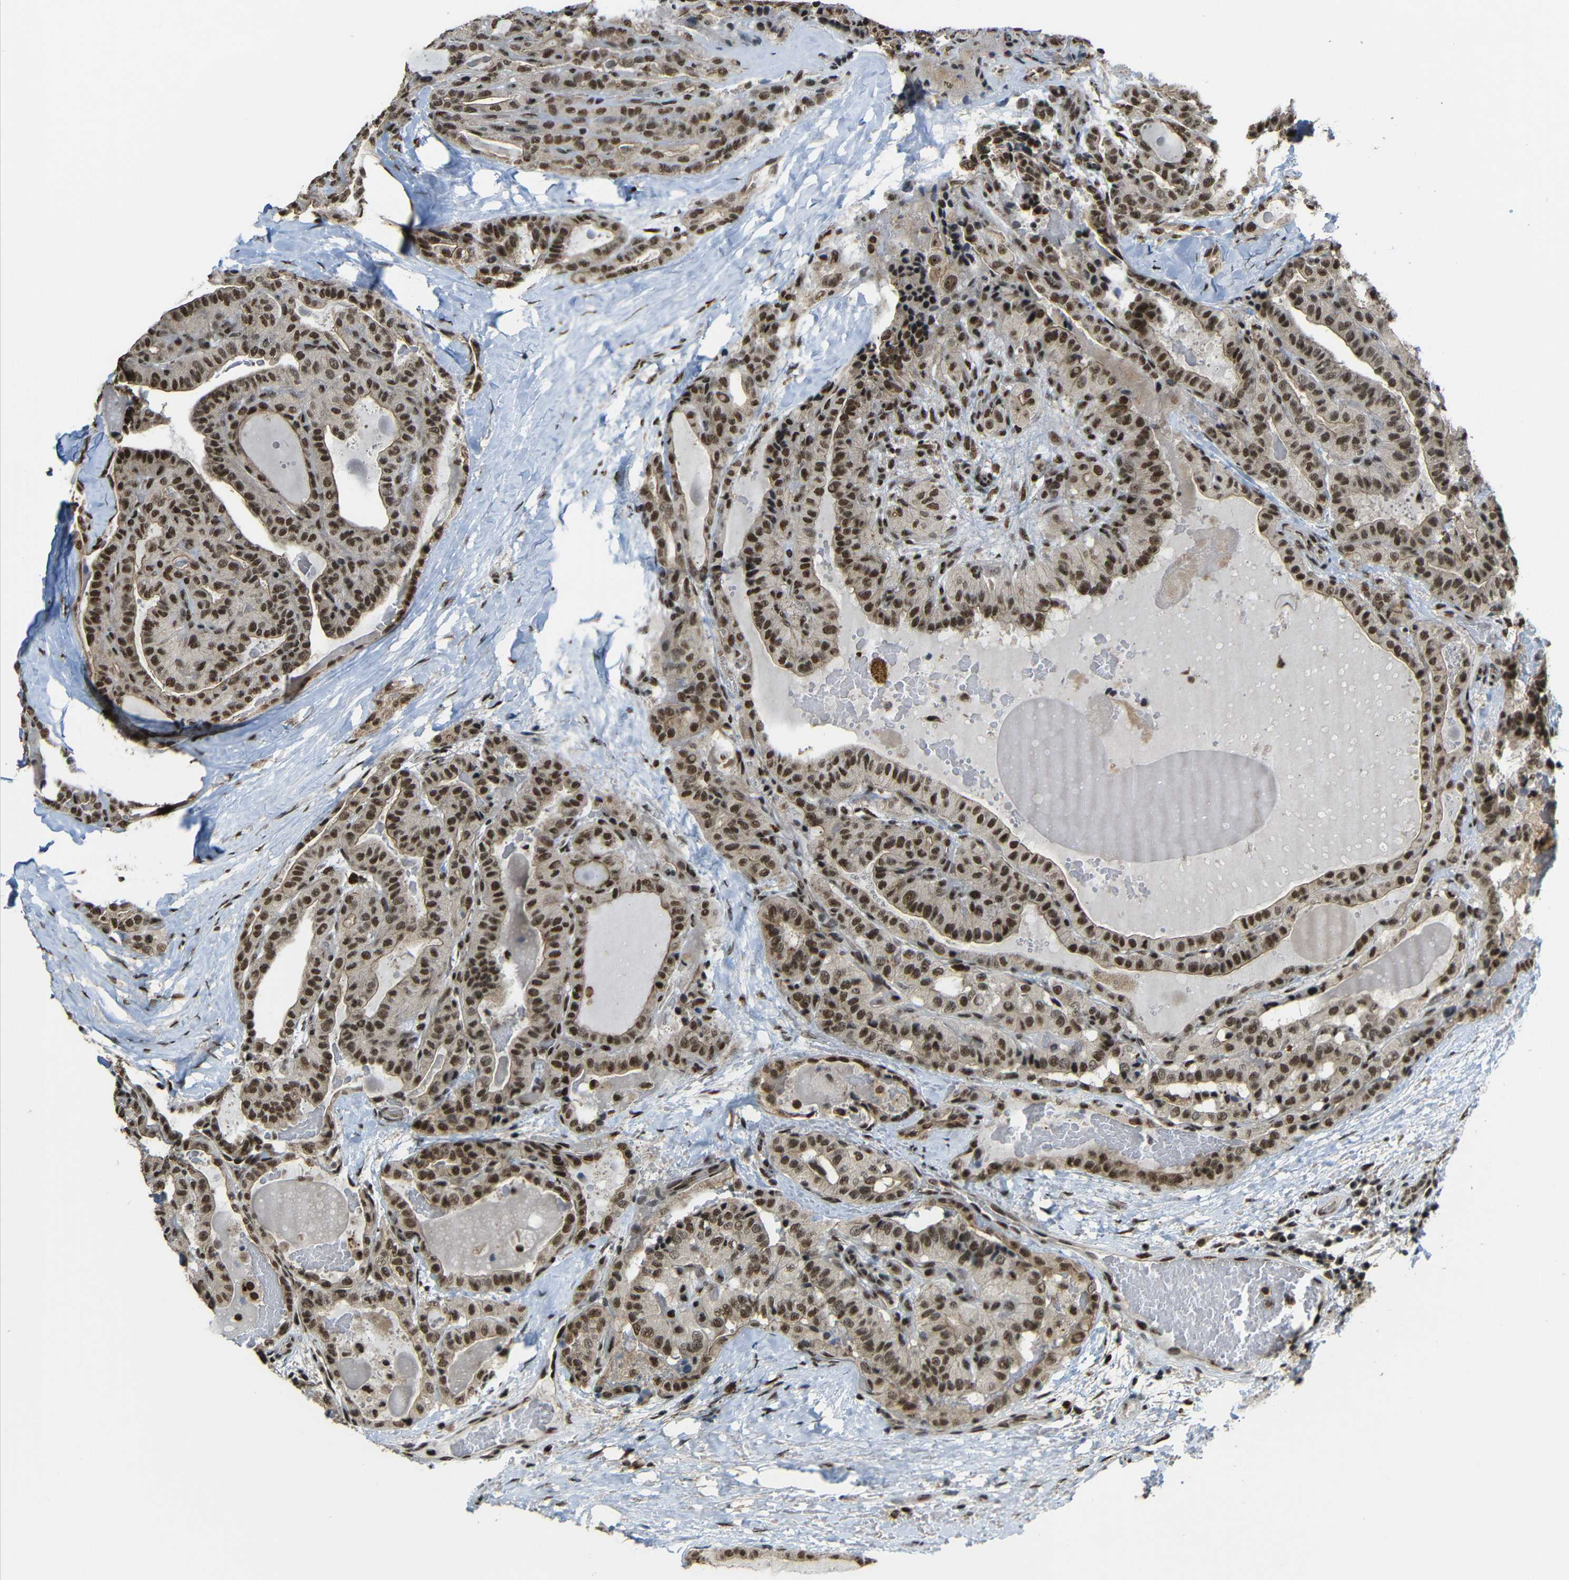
{"staining": {"intensity": "moderate", "quantity": ">75%", "location": "cytoplasmic/membranous,nuclear"}, "tissue": "thyroid cancer", "cell_type": "Tumor cells", "image_type": "cancer", "snomed": [{"axis": "morphology", "description": "Papillary adenocarcinoma, NOS"}, {"axis": "topography", "description": "Thyroid gland"}], "caption": "Immunohistochemical staining of thyroid papillary adenocarcinoma demonstrates medium levels of moderate cytoplasmic/membranous and nuclear protein expression in approximately >75% of tumor cells.", "gene": "TCF7L2", "patient": {"sex": "male", "age": 77}}